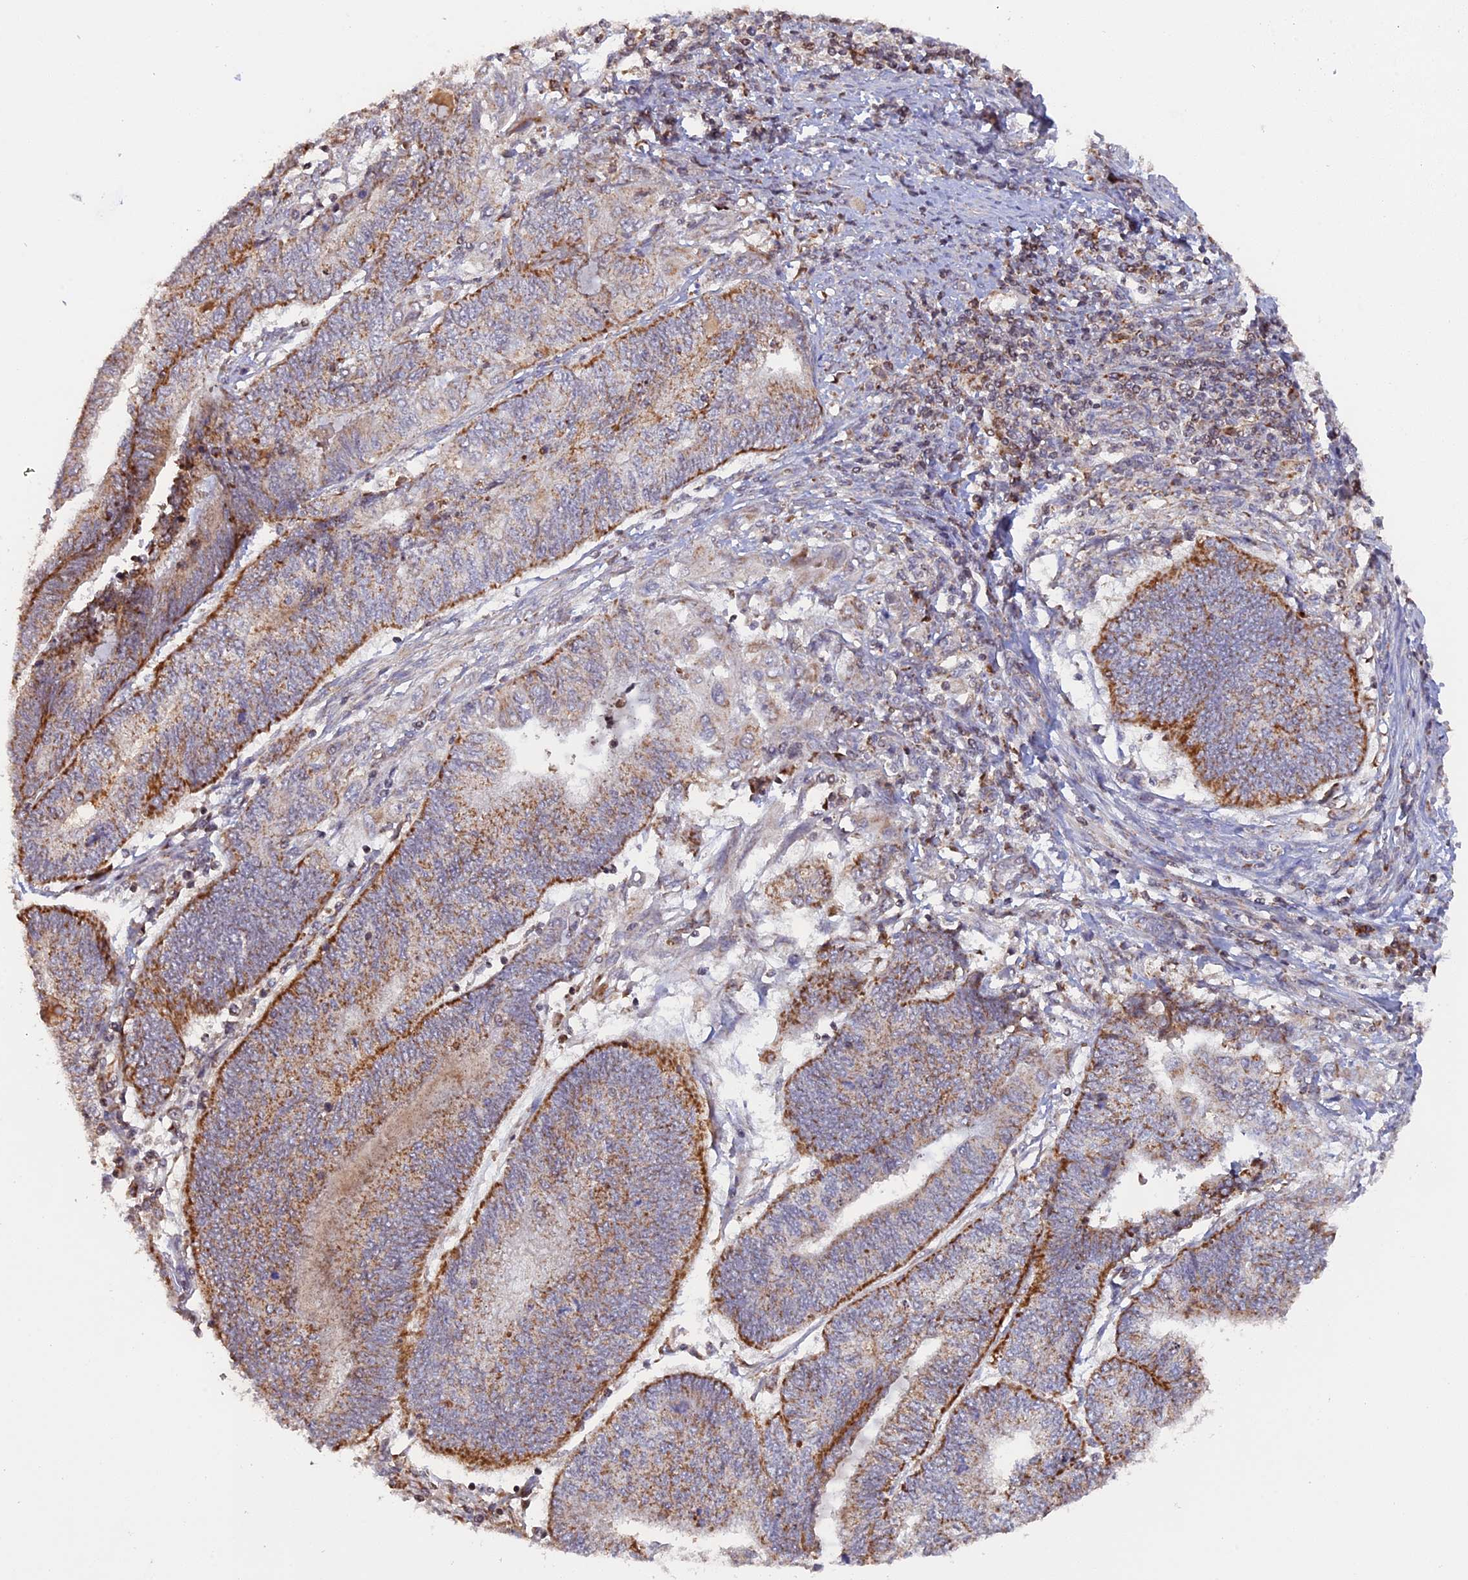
{"staining": {"intensity": "moderate", "quantity": "25%-75%", "location": "cytoplasmic/membranous"}, "tissue": "endometrial cancer", "cell_type": "Tumor cells", "image_type": "cancer", "snomed": [{"axis": "morphology", "description": "Adenocarcinoma, NOS"}, {"axis": "topography", "description": "Uterus"}, {"axis": "topography", "description": "Endometrium"}], "caption": "Endometrial cancer (adenocarcinoma) stained for a protein (brown) demonstrates moderate cytoplasmic/membranous positive staining in approximately 25%-75% of tumor cells.", "gene": "MPV17L", "patient": {"sex": "female", "age": 70}}